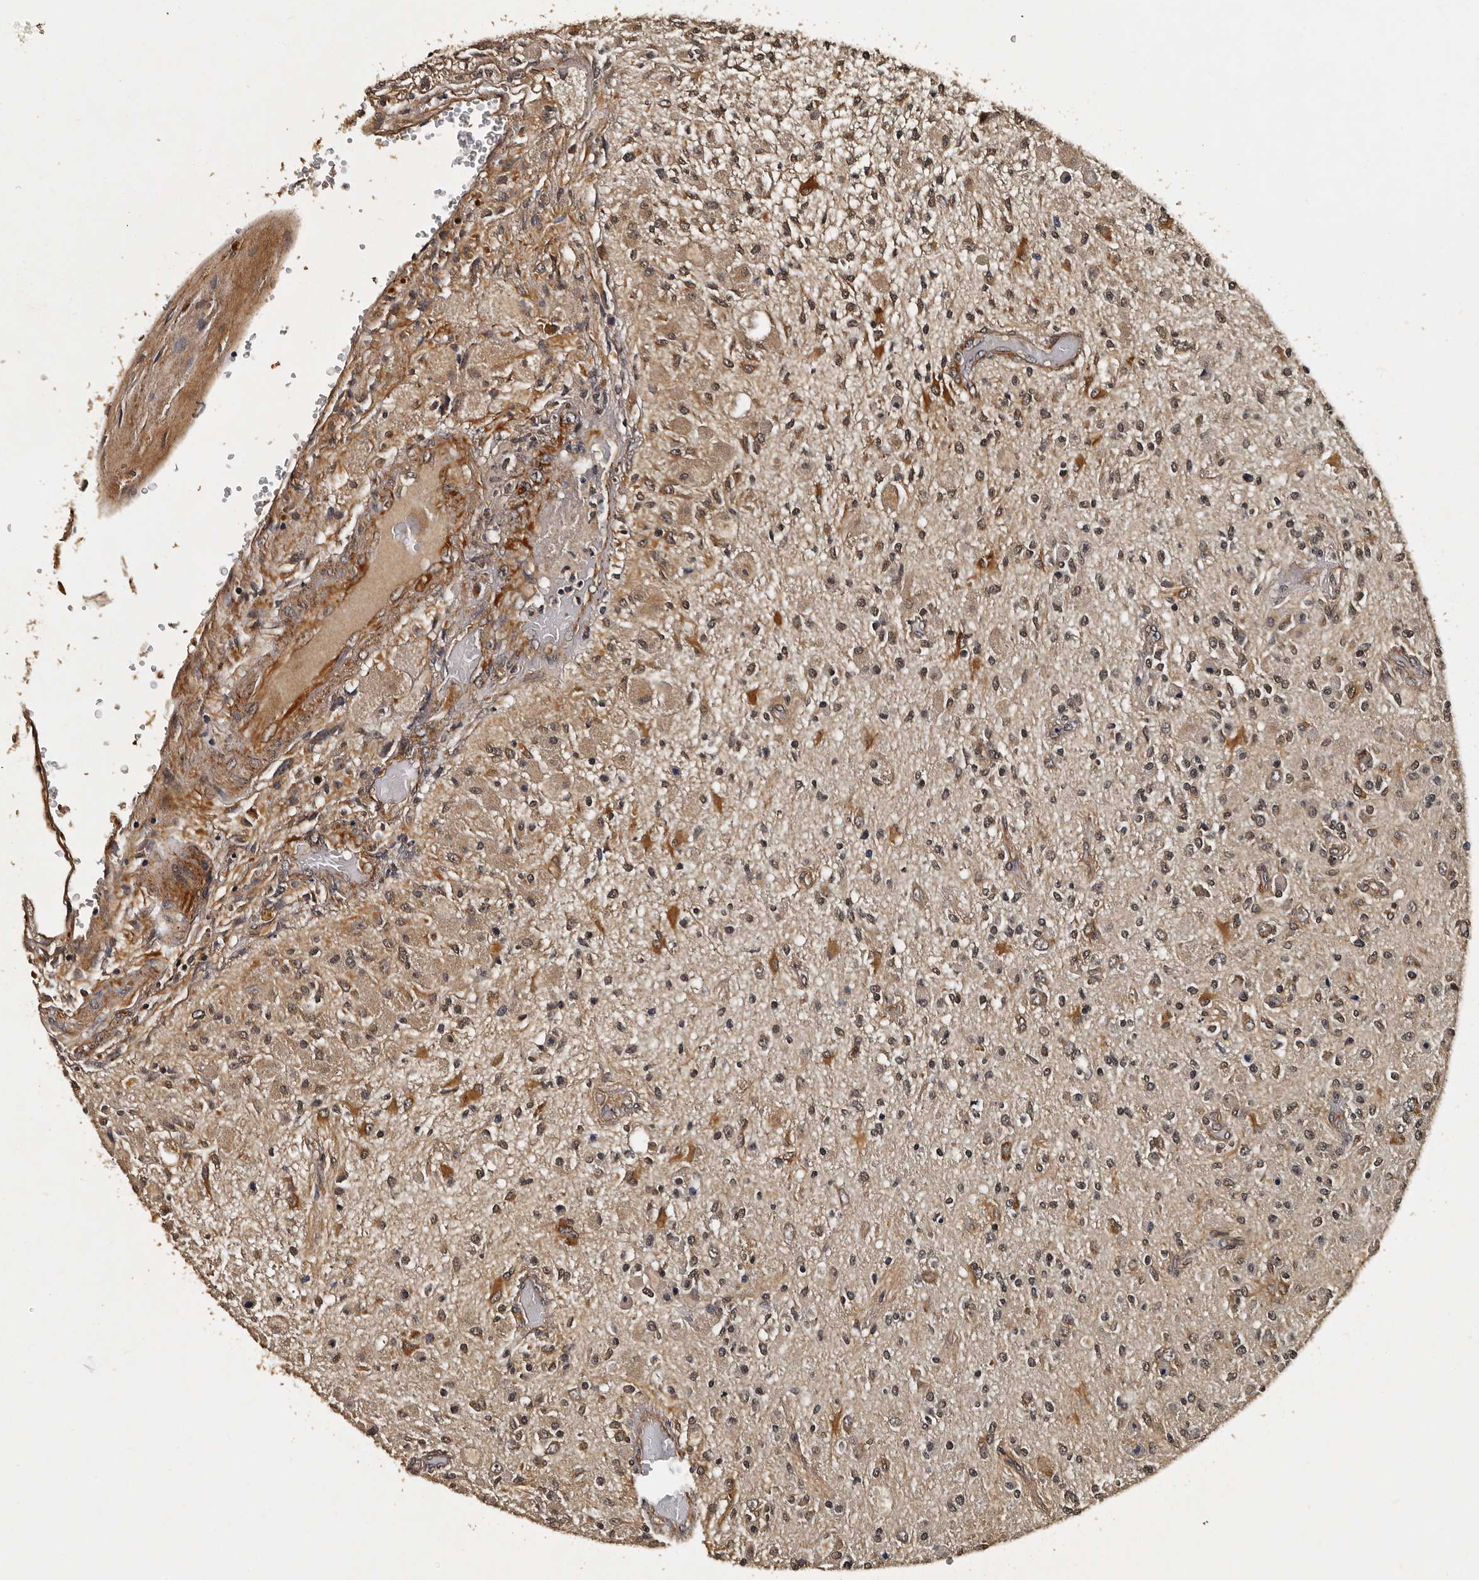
{"staining": {"intensity": "moderate", "quantity": ">75%", "location": "cytoplasmic/membranous,nuclear"}, "tissue": "glioma", "cell_type": "Tumor cells", "image_type": "cancer", "snomed": [{"axis": "morphology", "description": "Normal tissue, NOS"}, {"axis": "morphology", "description": "Glioma, malignant, High grade"}, {"axis": "topography", "description": "Cerebral cortex"}], "caption": "High-grade glioma (malignant) stained for a protein (brown) exhibits moderate cytoplasmic/membranous and nuclear positive positivity in approximately >75% of tumor cells.", "gene": "CPNE3", "patient": {"sex": "male", "age": 77}}